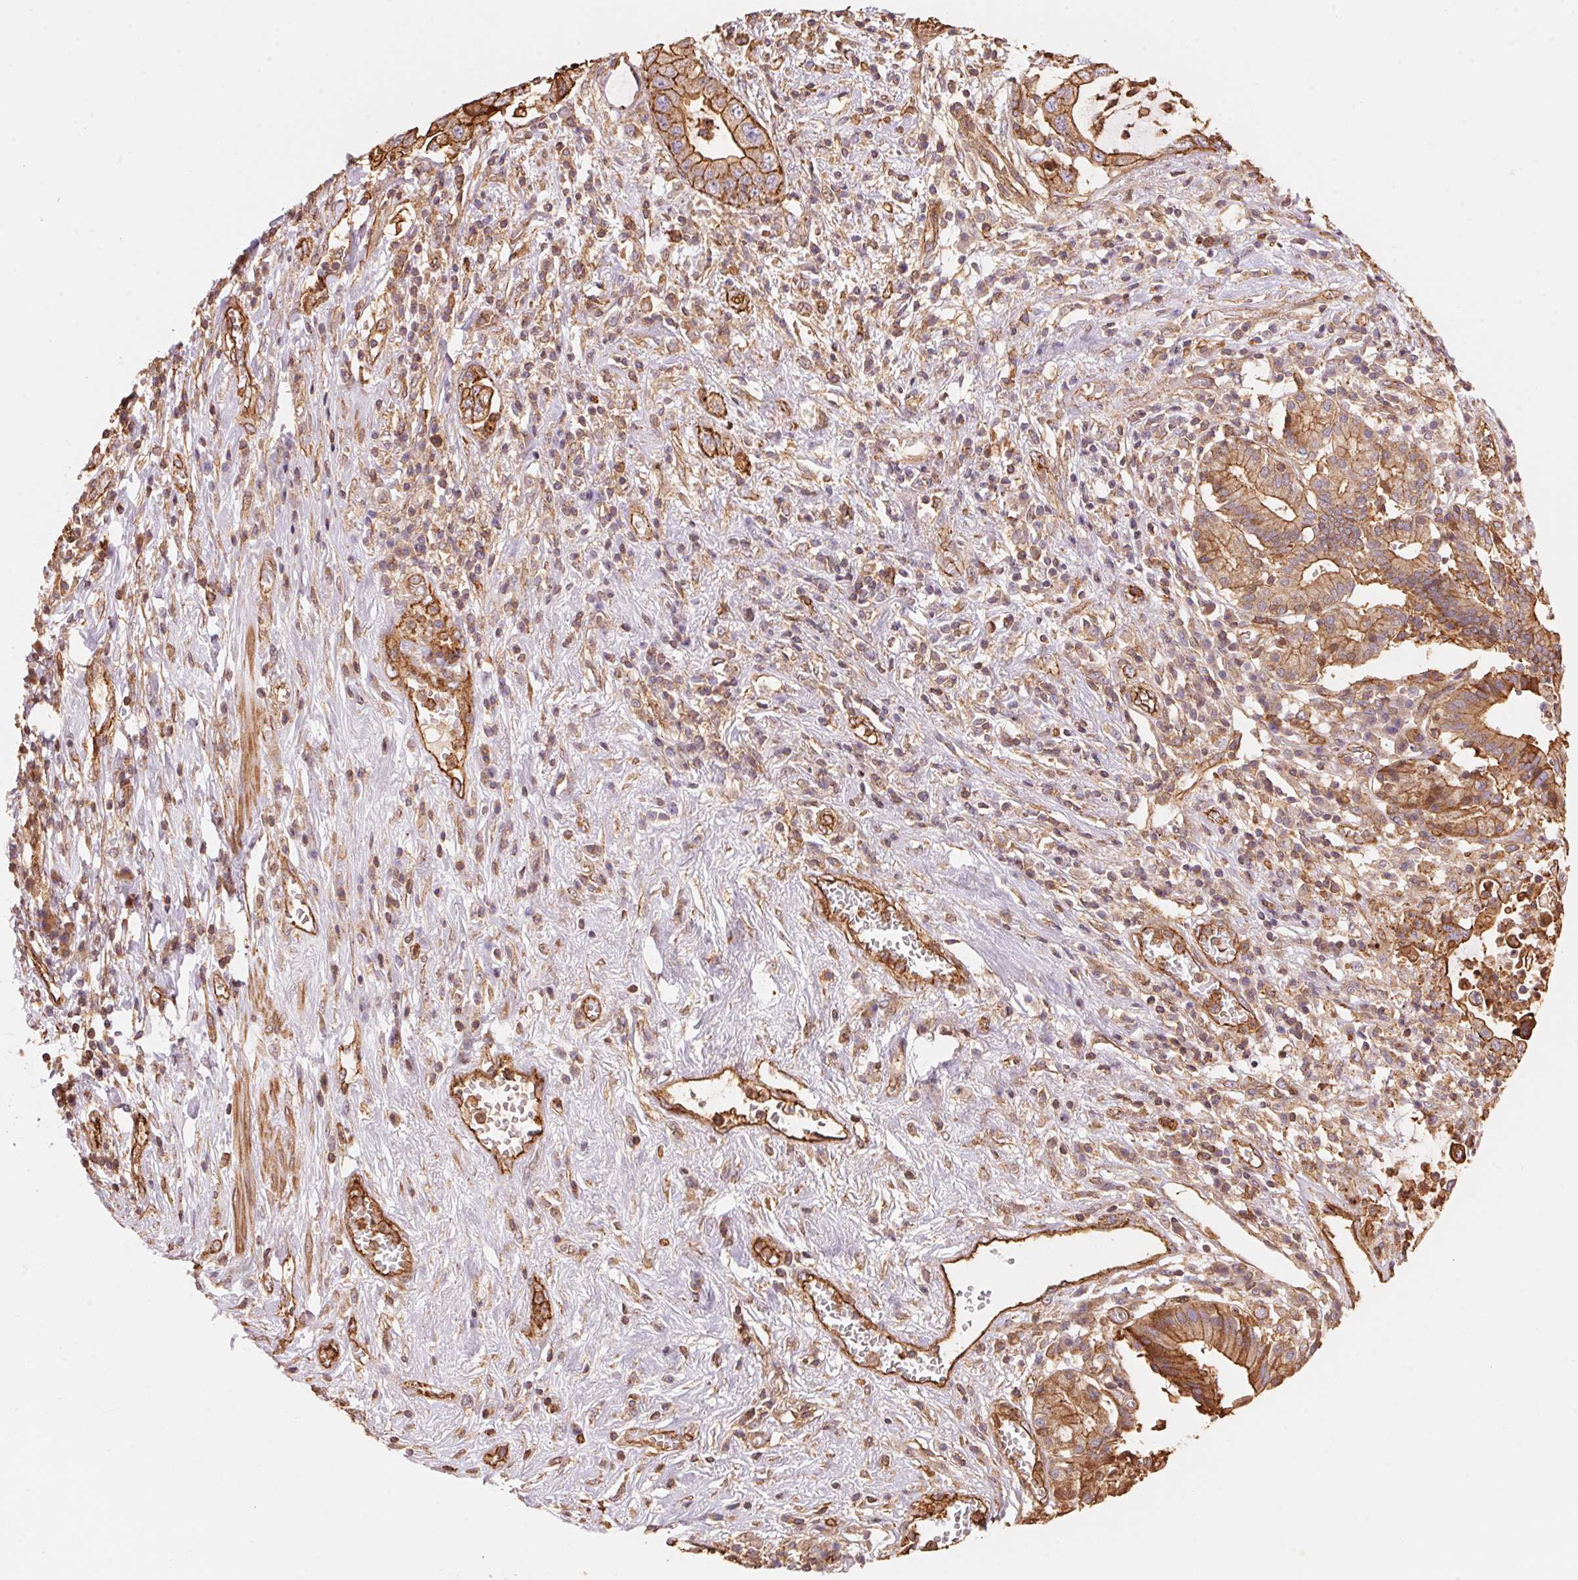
{"staining": {"intensity": "moderate", "quantity": ">75%", "location": "cytoplasmic/membranous"}, "tissue": "pancreatic cancer", "cell_type": "Tumor cells", "image_type": "cancer", "snomed": [{"axis": "morphology", "description": "Adenocarcinoma, NOS"}, {"axis": "topography", "description": "Pancreas"}], "caption": "High-magnification brightfield microscopy of pancreatic cancer stained with DAB (3,3'-diaminobenzidine) (brown) and counterstained with hematoxylin (blue). tumor cells exhibit moderate cytoplasmic/membranous expression is appreciated in approximately>75% of cells.", "gene": "FRAS1", "patient": {"sex": "female", "age": 72}}